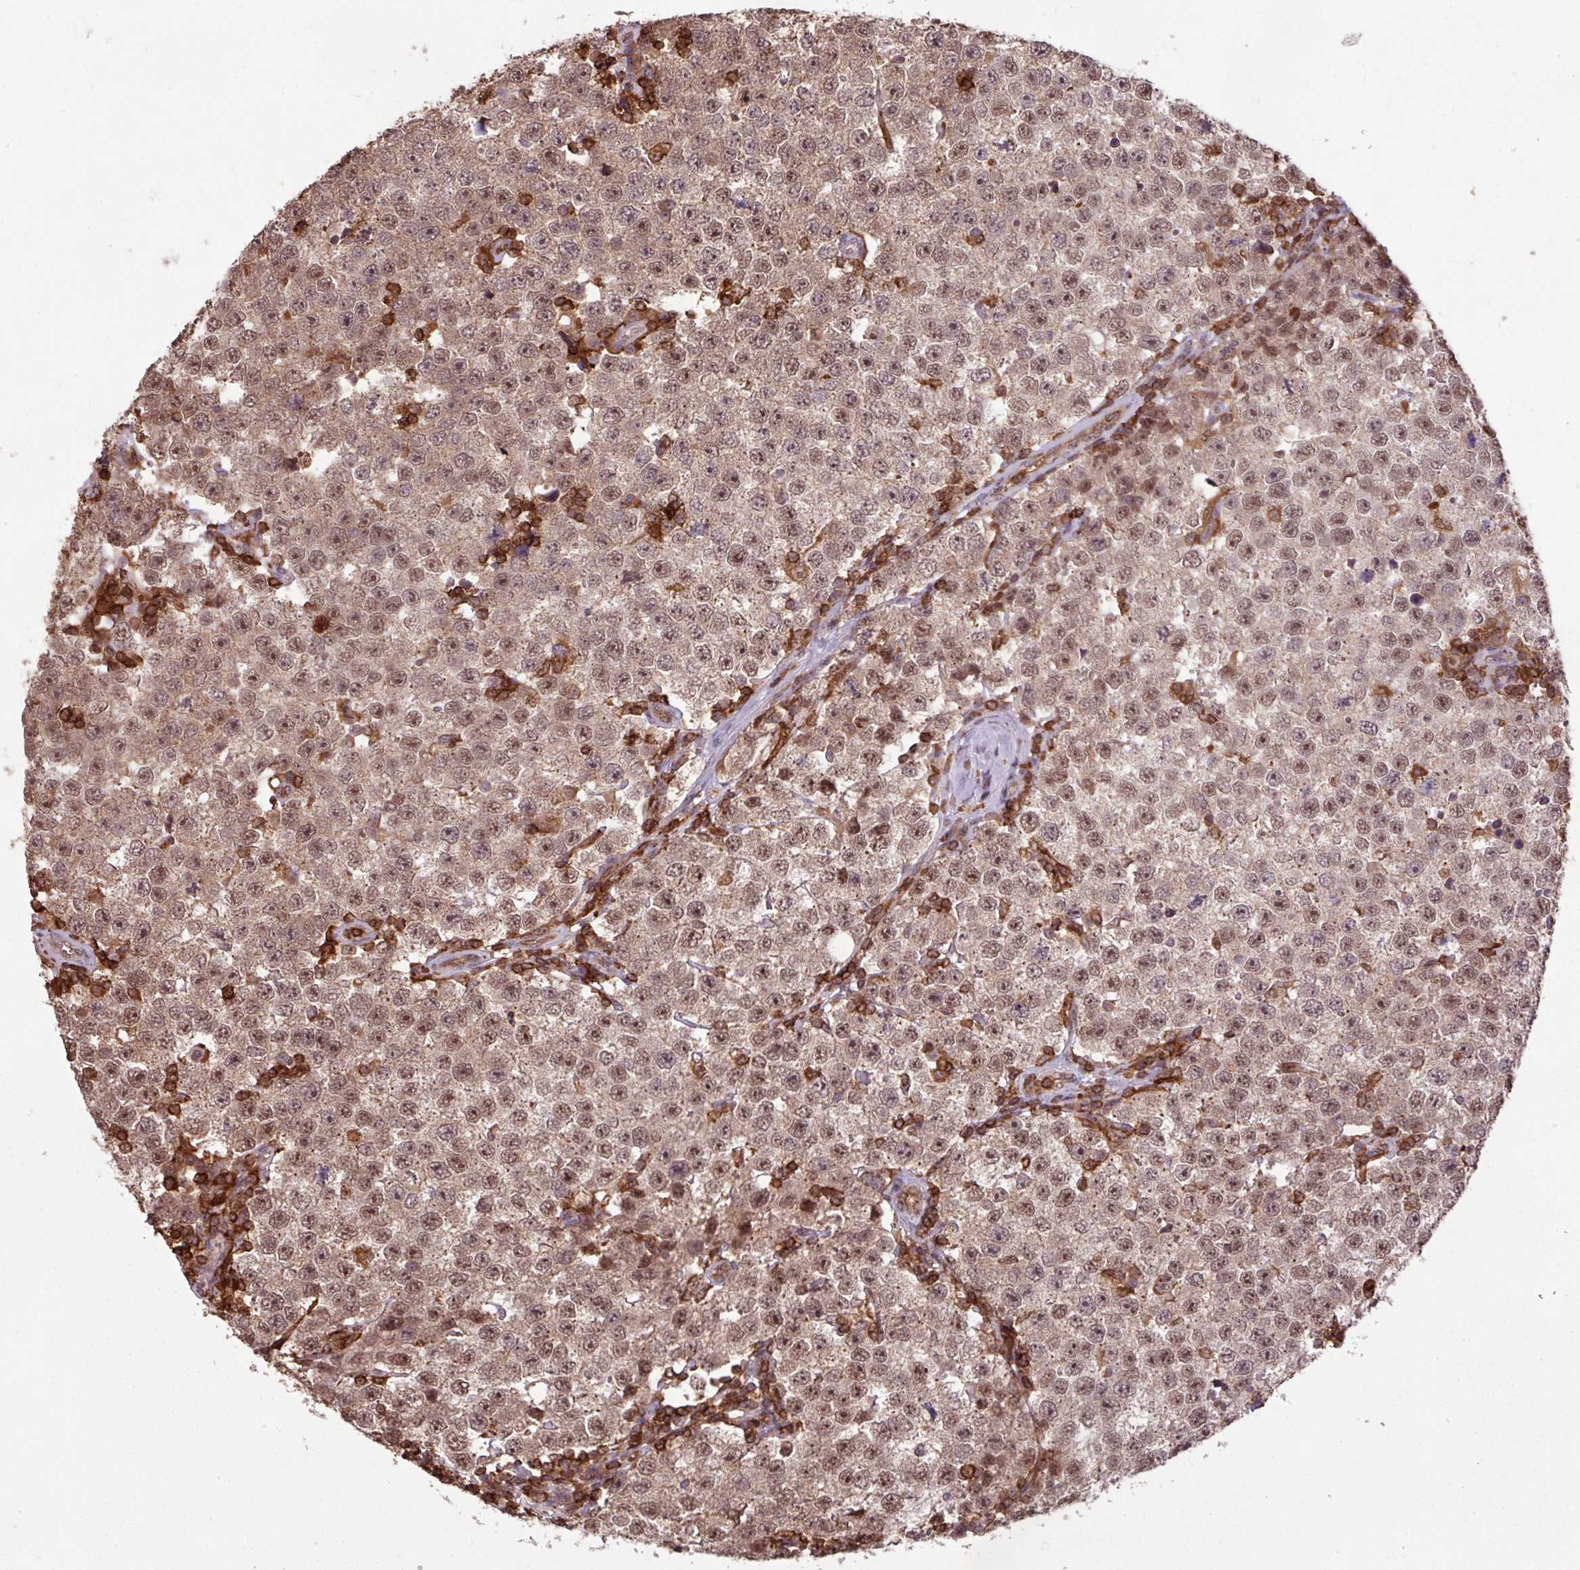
{"staining": {"intensity": "moderate", "quantity": ">75%", "location": "cytoplasmic/membranous,nuclear"}, "tissue": "testis cancer", "cell_type": "Tumor cells", "image_type": "cancer", "snomed": [{"axis": "morphology", "description": "Seminoma, NOS"}, {"axis": "topography", "description": "Testis"}], "caption": "This micrograph demonstrates immunohistochemistry staining of human testis cancer (seminoma), with medium moderate cytoplasmic/membranous and nuclear positivity in approximately >75% of tumor cells.", "gene": "GON7", "patient": {"sex": "male", "age": 34}}